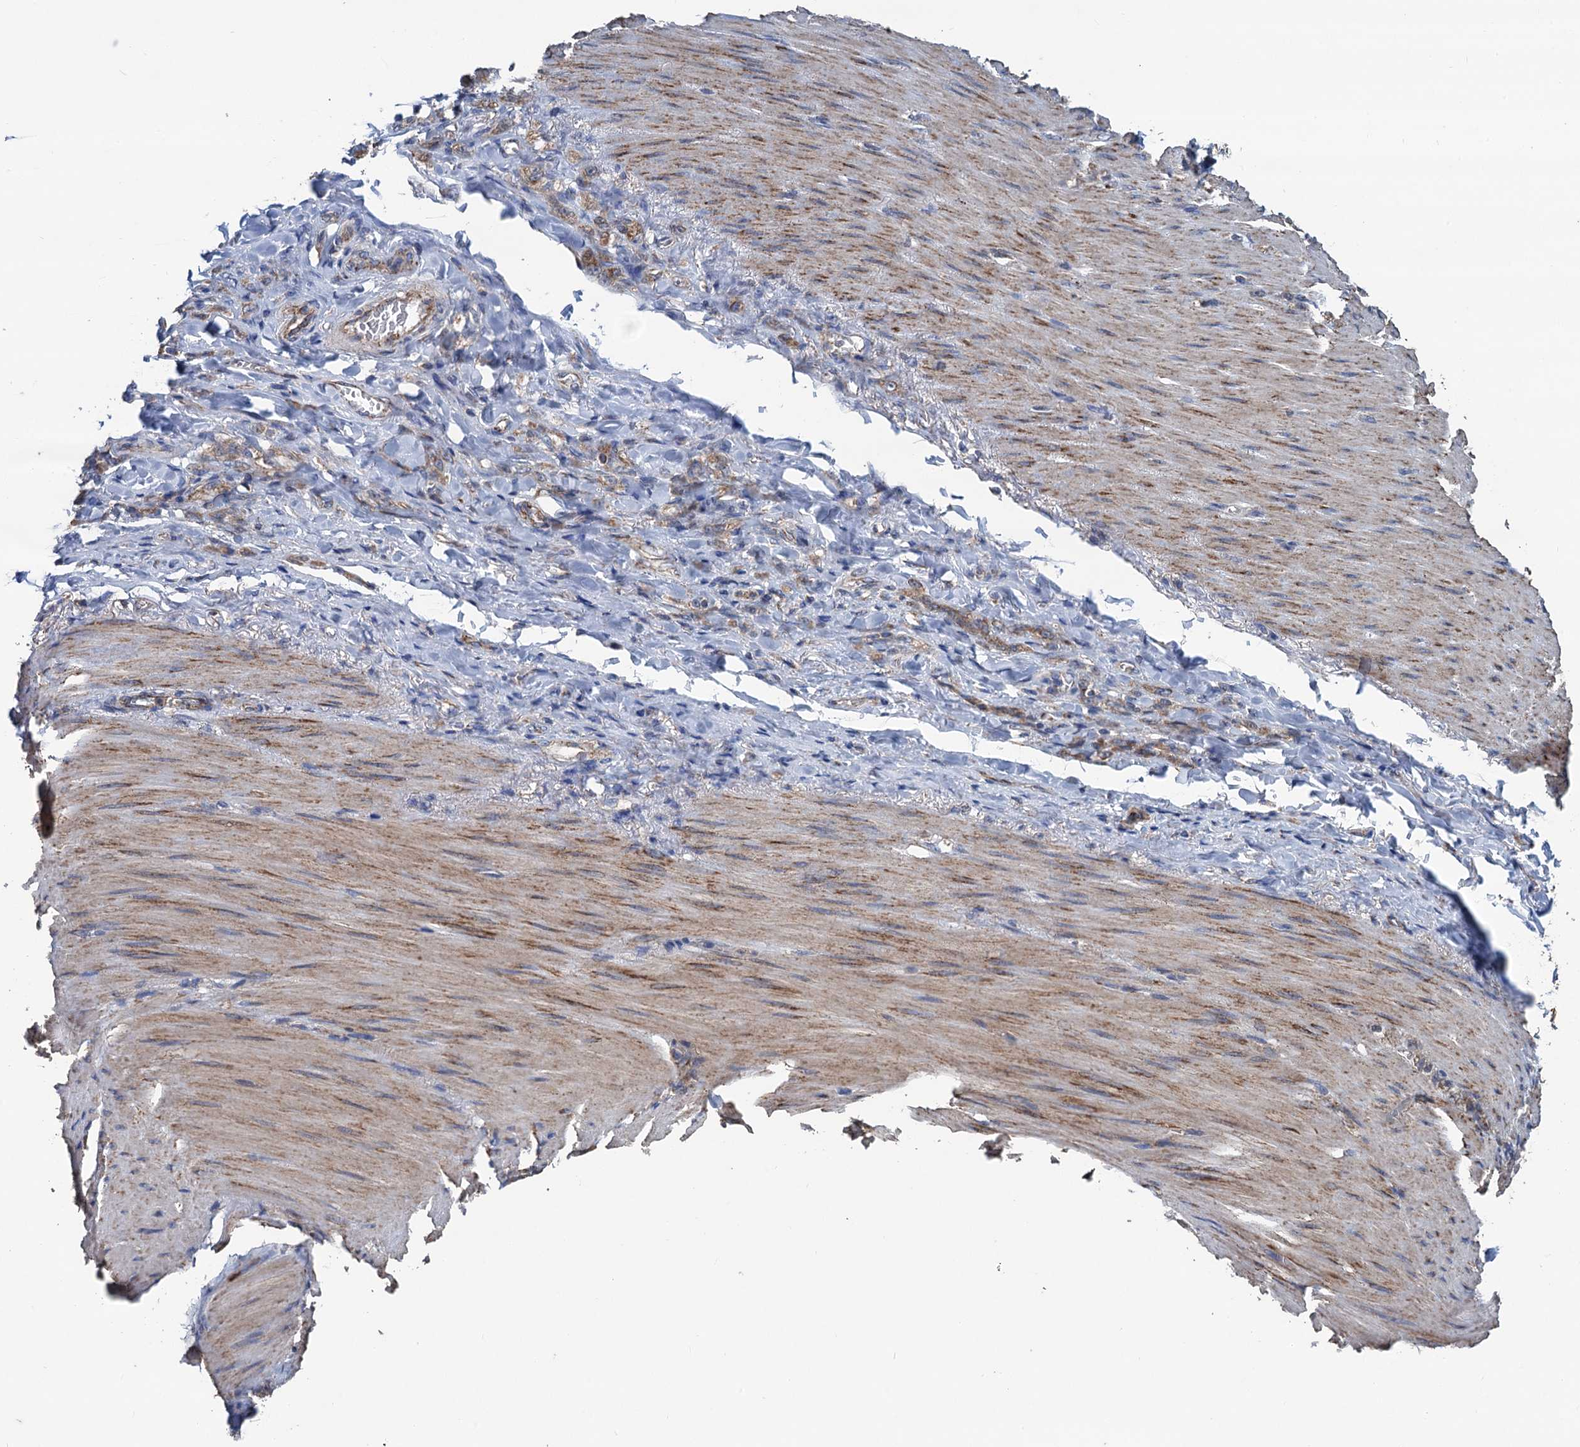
{"staining": {"intensity": "moderate", "quantity": ">75%", "location": "cytoplasmic/membranous"}, "tissue": "stomach cancer", "cell_type": "Tumor cells", "image_type": "cancer", "snomed": [{"axis": "morphology", "description": "Normal tissue, NOS"}, {"axis": "morphology", "description": "Adenocarcinoma, NOS"}, {"axis": "topography", "description": "Stomach"}], "caption": "IHC micrograph of human stomach adenocarcinoma stained for a protein (brown), which shows medium levels of moderate cytoplasmic/membranous positivity in about >75% of tumor cells.", "gene": "DGLUCY", "patient": {"sex": "male", "age": 82}}